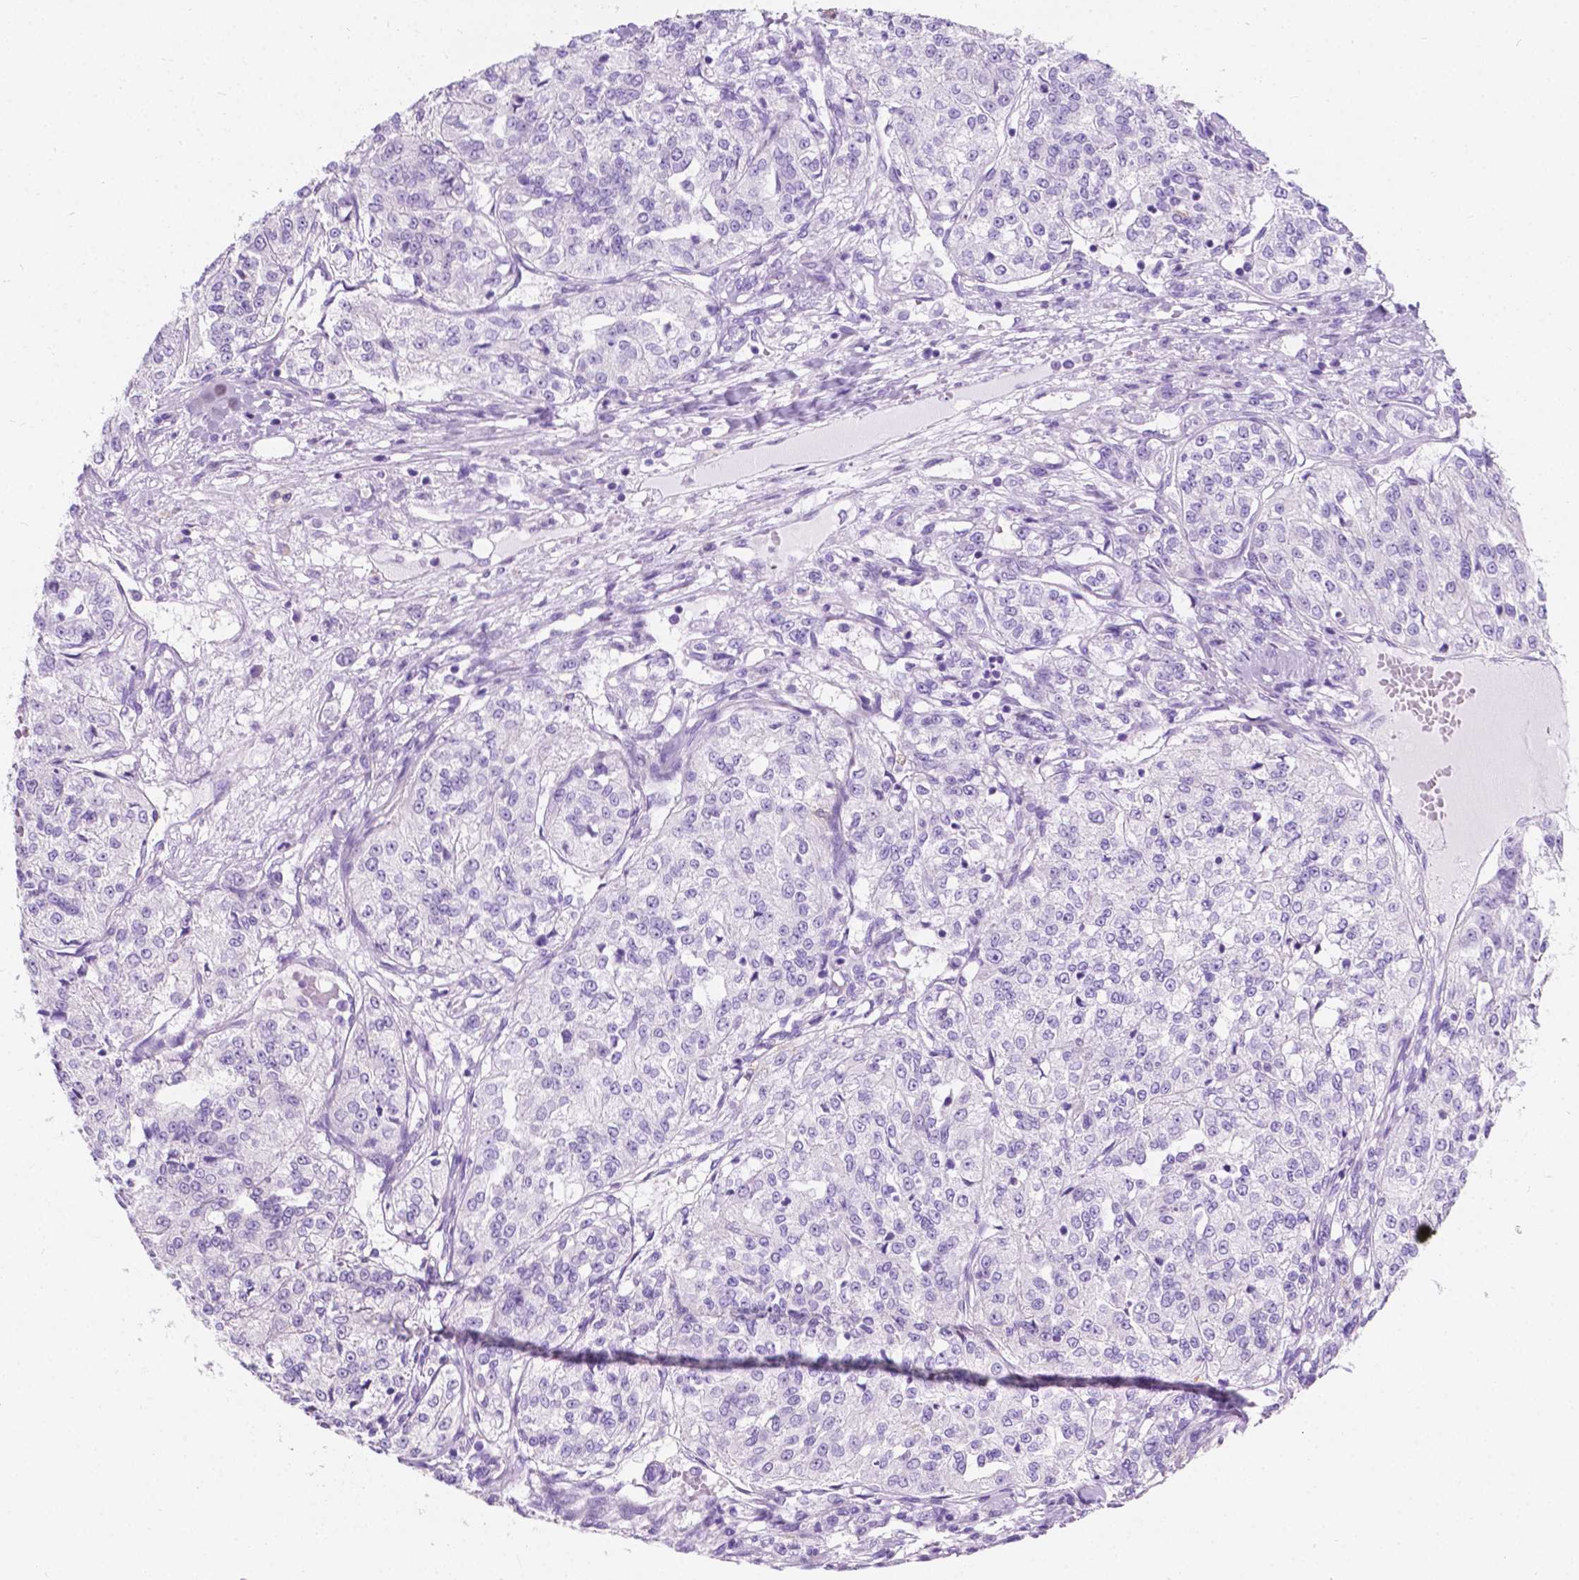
{"staining": {"intensity": "negative", "quantity": "none", "location": "none"}, "tissue": "renal cancer", "cell_type": "Tumor cells", "image_type": "cancer", "snomed": [{"axis": "morphology", "description": "Adenocarcinoma, NOS"}, {"axis": "topography", "description": "Kidney"}], "caption": "The histopathology image demonstrates no significant staining in tumor cells of adenocarcinoma (renal).", "gene": "GNAO1", "patient": {"sex": "female", "age": 63}}